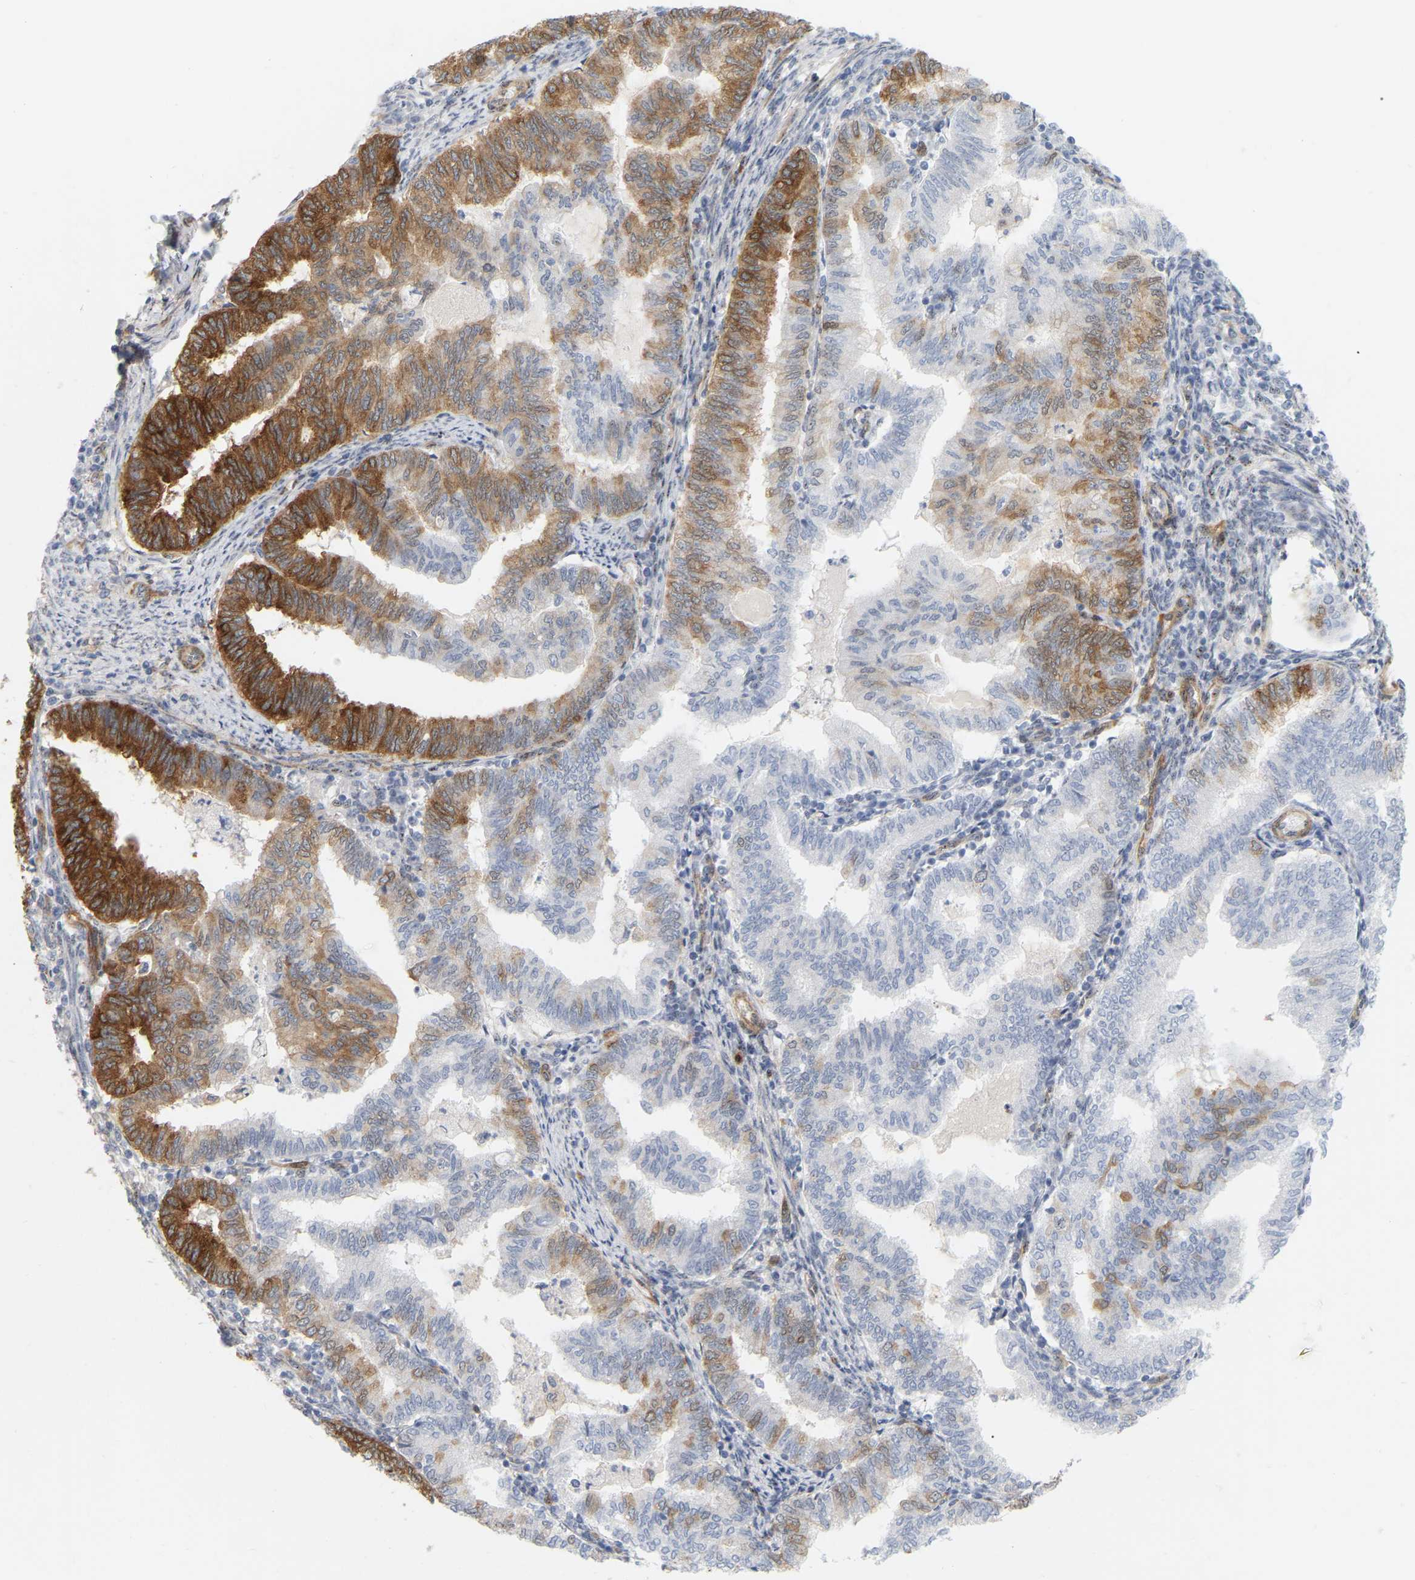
{"staining": {"intensity": "strong", "quantity": "<25%", "location": "cytoplasmic/membranous"}, "tissue": "endometrial cancer", "cell_type": "Tumor cells", "image_type": "cancer", "snomed": [{"axis": "morphology", "description": "Polyp, NOS"}, {"axis": "morphology", "description": "Adenocarcinoma, NOS"}, {"axis": "morphology", "description": "Adenoma, NOS"}, {"axis": "topography", "description": "Endometrium"}], "caption": "Endometrial adenoma was stained to show a protein in brown. There is medium levels of strong cytoplasmic/membranous positivity in about <25% of tumor cells.", "gene": "RAPH1", "patient": {"sex": "female", "age": 79}}